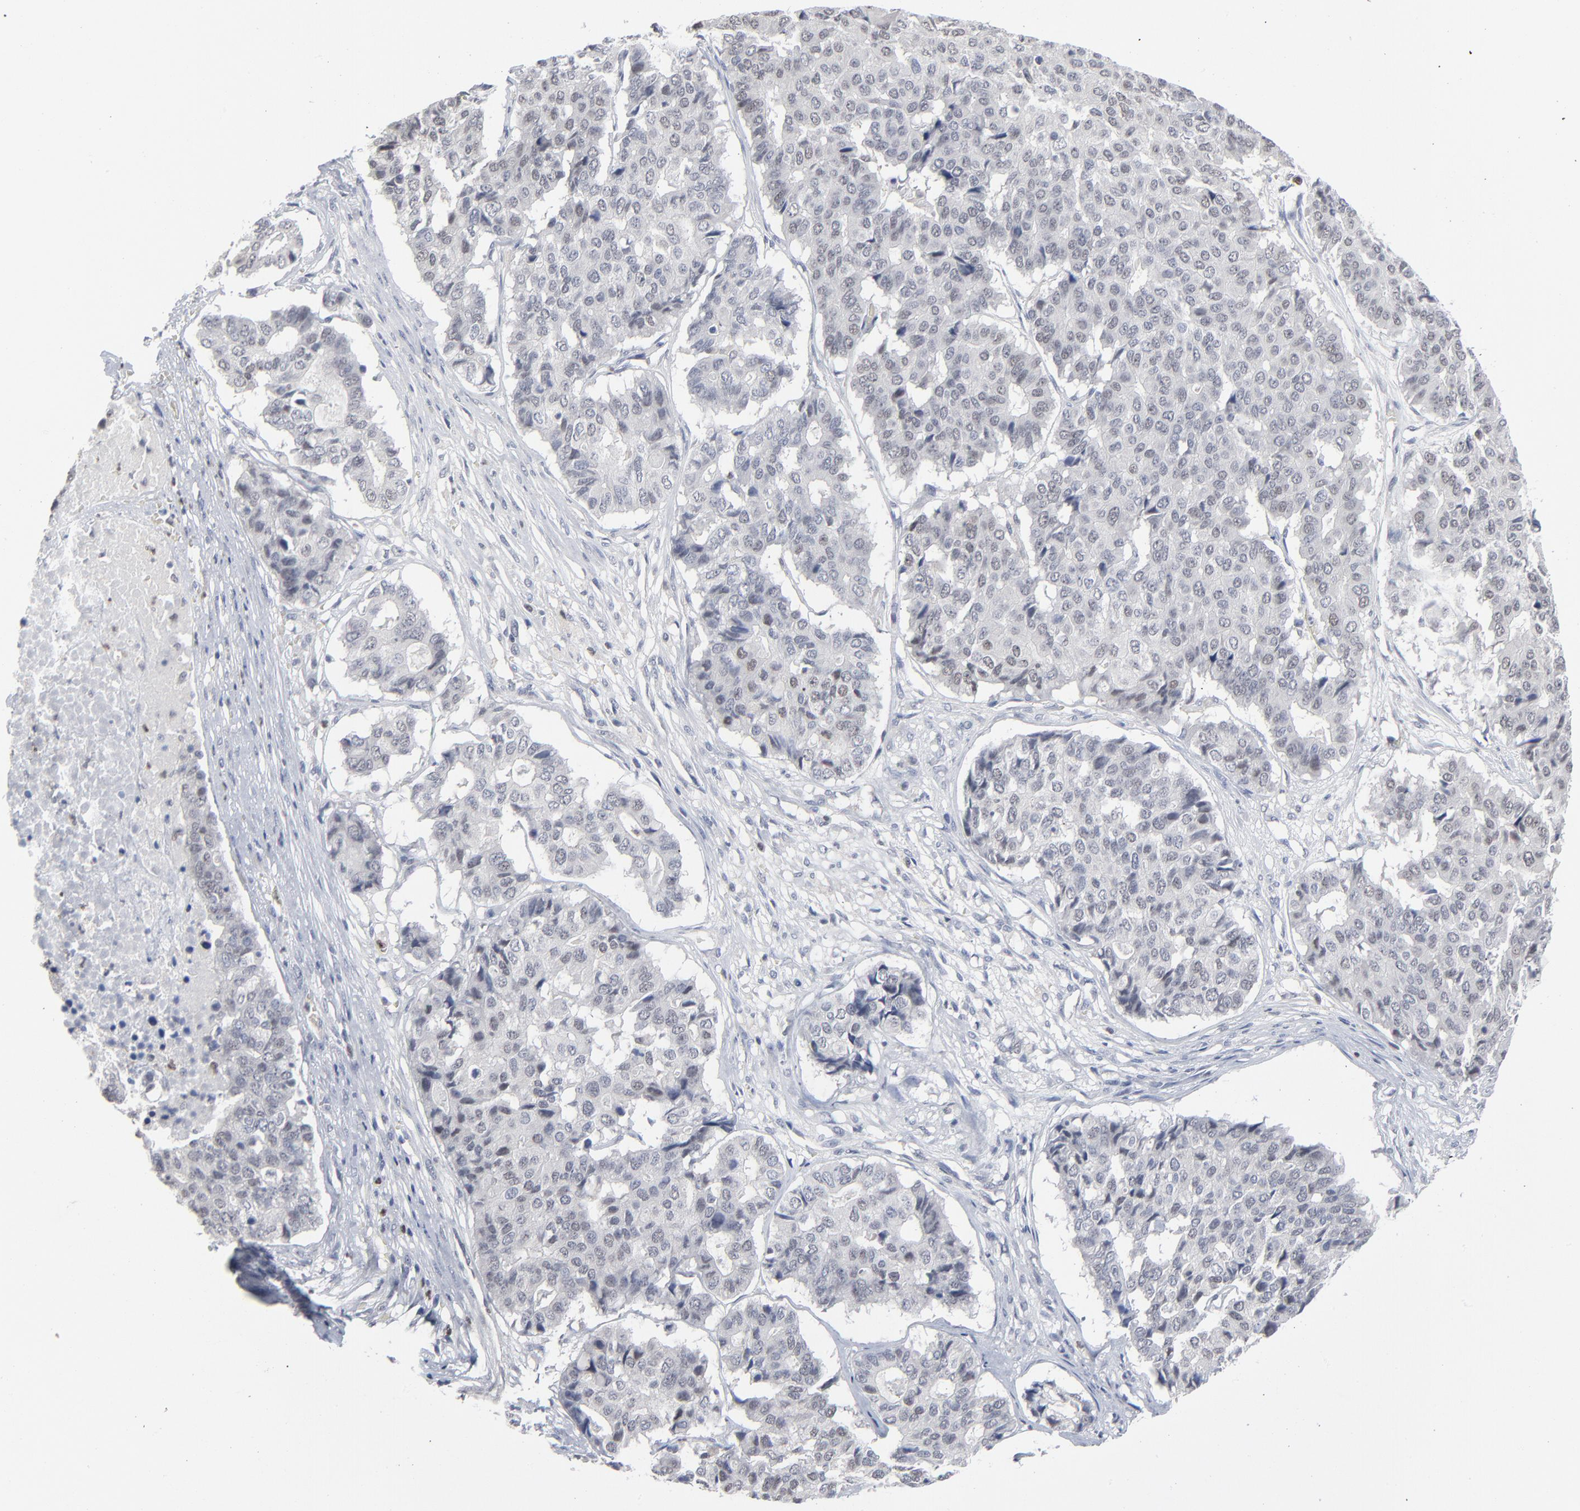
{"staining": {"intensity": "negative", "quantity": "none", "location": "none"}, "tissue": "pancreatic cancer", "cell_type": "Tumor cells", "image_type": "cancer", "snomed": [{"axis": "morphology", "description": "Adenocarcinoma, NOS"}, {"axis": "topography", "description": "Pancreas"}], "caption": "This is an immunohistochemistry (IHC) image of human pancreatic adenocarcinoma. There is no staining in tumor cells.", "gene": "FOXN2", "patient": {"sex": "male", "age": 50}}